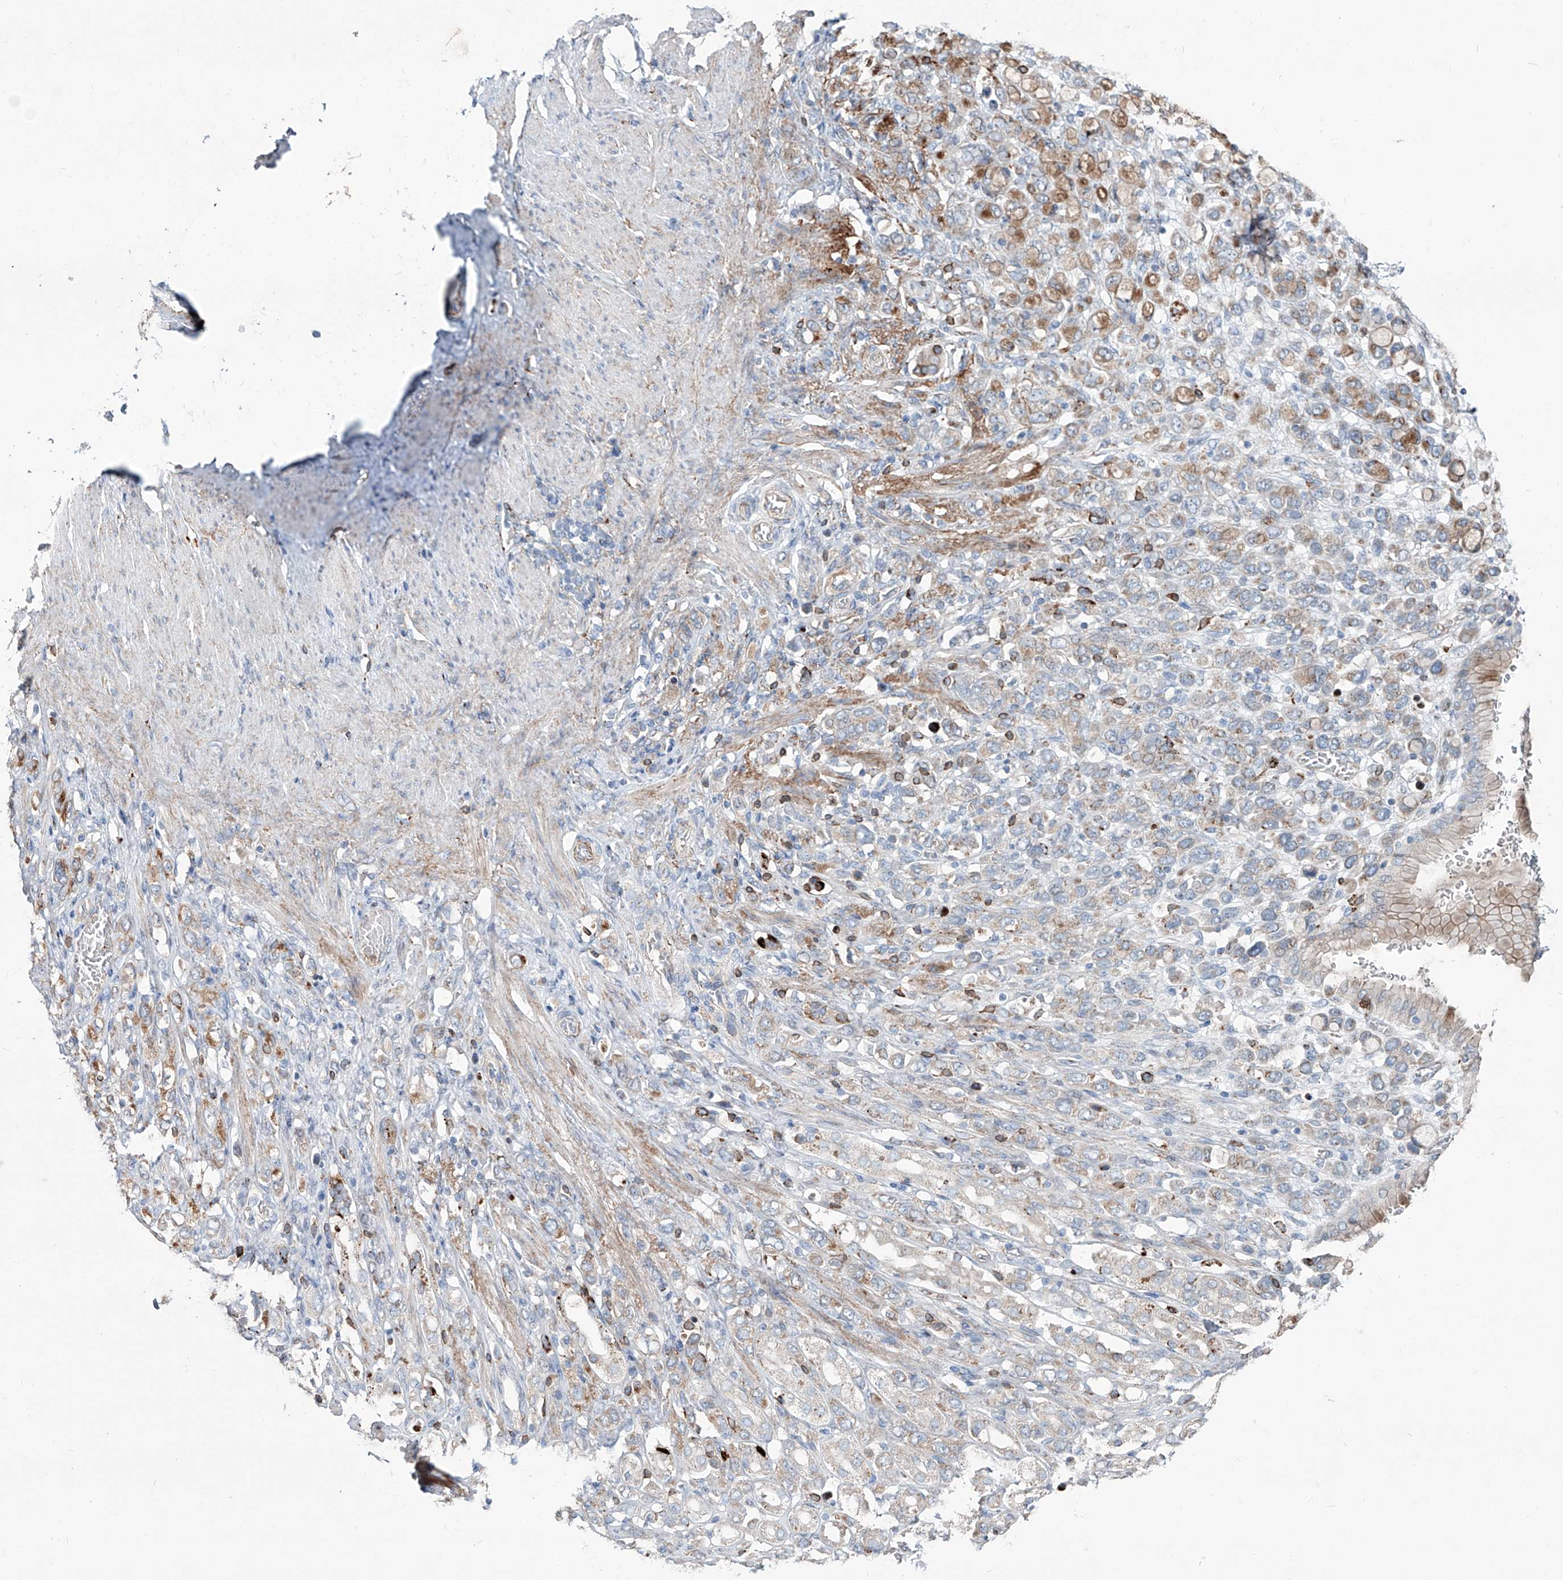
{"staining": {"intensity": "moderate", "quantity": "<25%", "location": "cytoplasmic/membranous"}, "tissue": "stomach cancer", "cell_type": "Tumor cells", "image_type": "cancer", "snomed": [{"axis": "morphology", "description": "Adenocarcinoma, NOS"}, {"axis": "topography", "description": "Stomach"}], "caption": "Human stomach cancer (adenocarcinoma) stained with a brown dye demonstrates moderate cytoplasmic/membranous positive expression in approximately <25% of tumor cells.", "gene": "CDH5", "patient": {"sex": "female", "age": 65}}